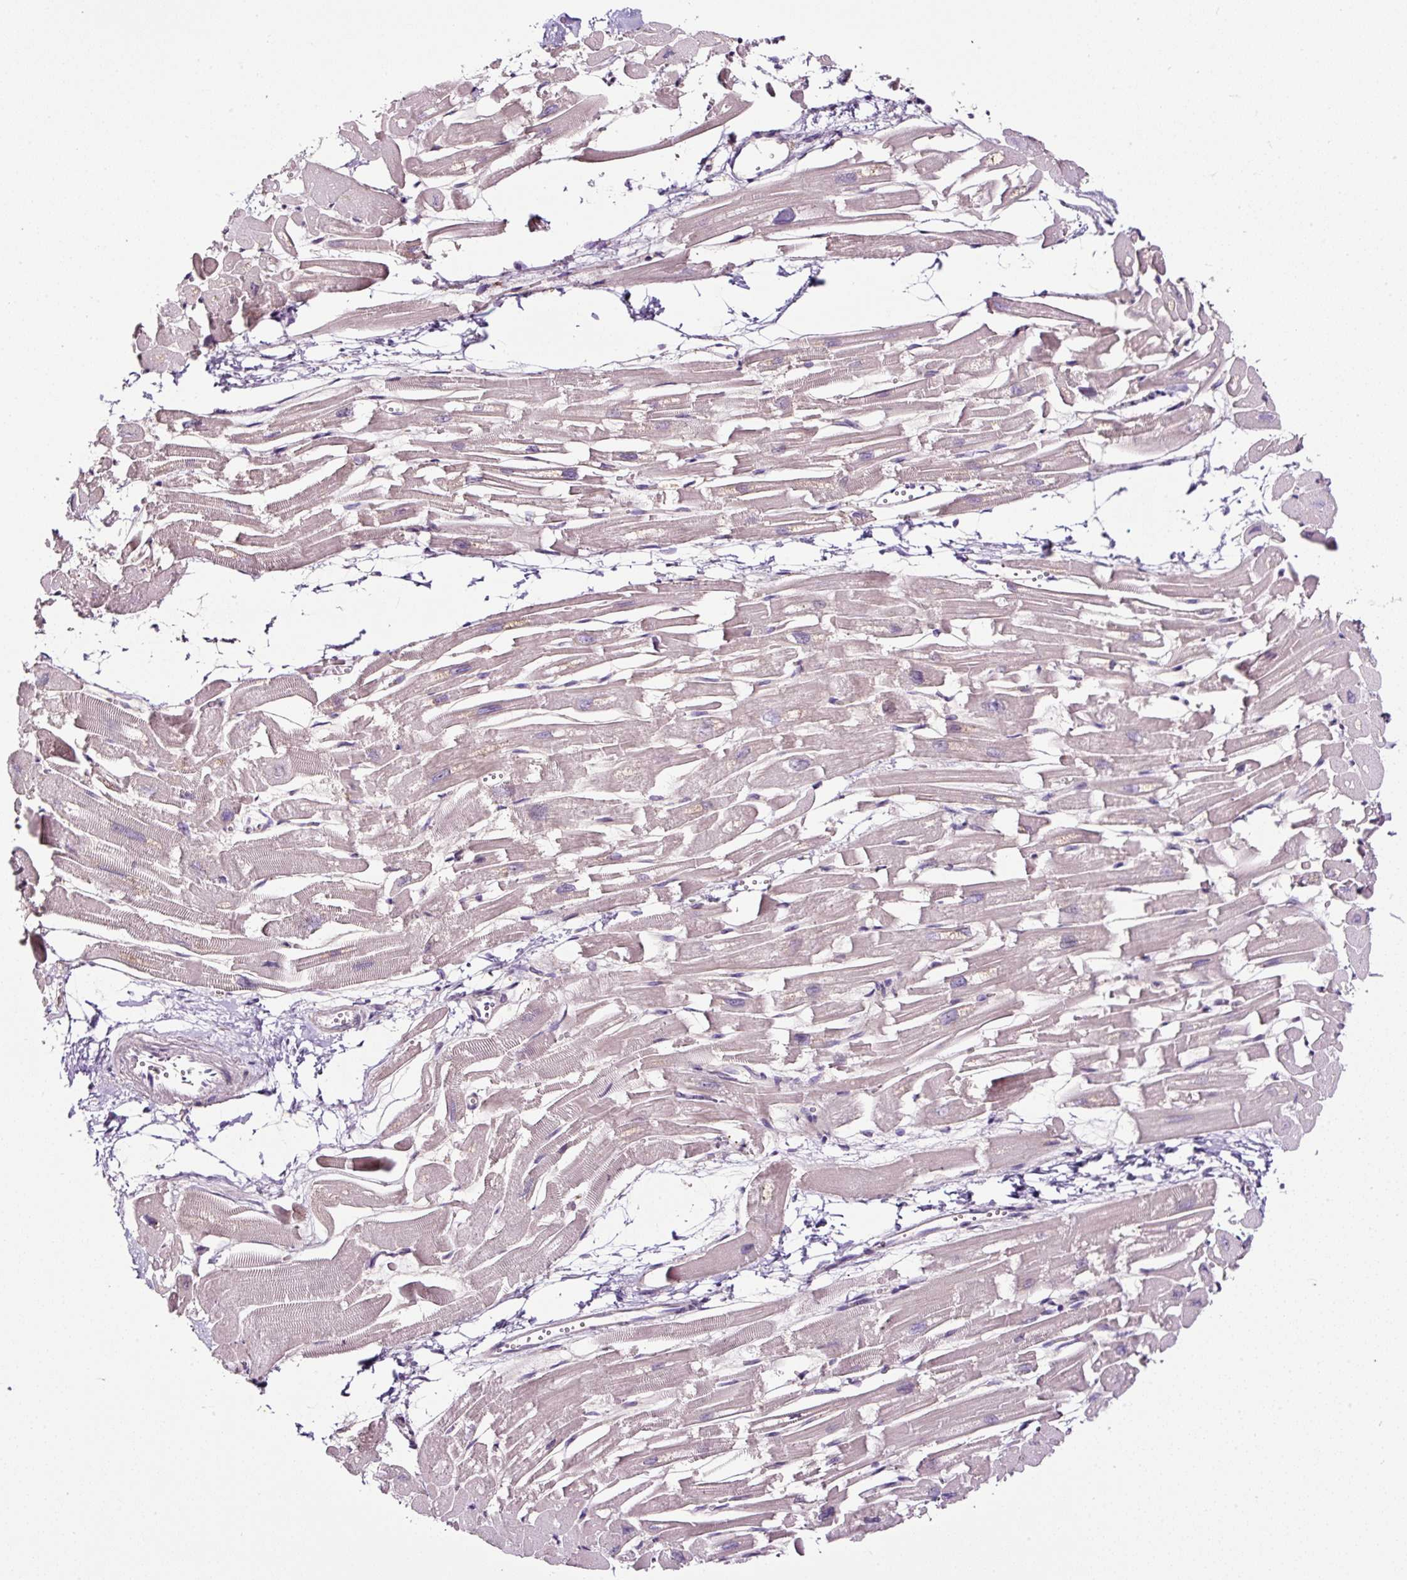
{"staining": {"intensity": "weak", "quantity": "25%-75%", "location": "cytoplasmic/membranous"}, "tissue": "heart muscle", "cell_type": "Cardiomyocytes", "image_type": "normal", "snomed": [{"axis": "morphology", "description": "Normal tissue, NOS"}, {"axis": "topography", "description": "Heart"}], "caption": "This image demonstrates normal heart muscle stained with immunohistochemistry to label a protein in brown. The cytoplasmic/membranous of cardiomyocytes show weak positivity for the protein. Nuclei are counter-stained blue.", "gene": "LRRC24", "patient": {"sex": "male", "age": 54}}